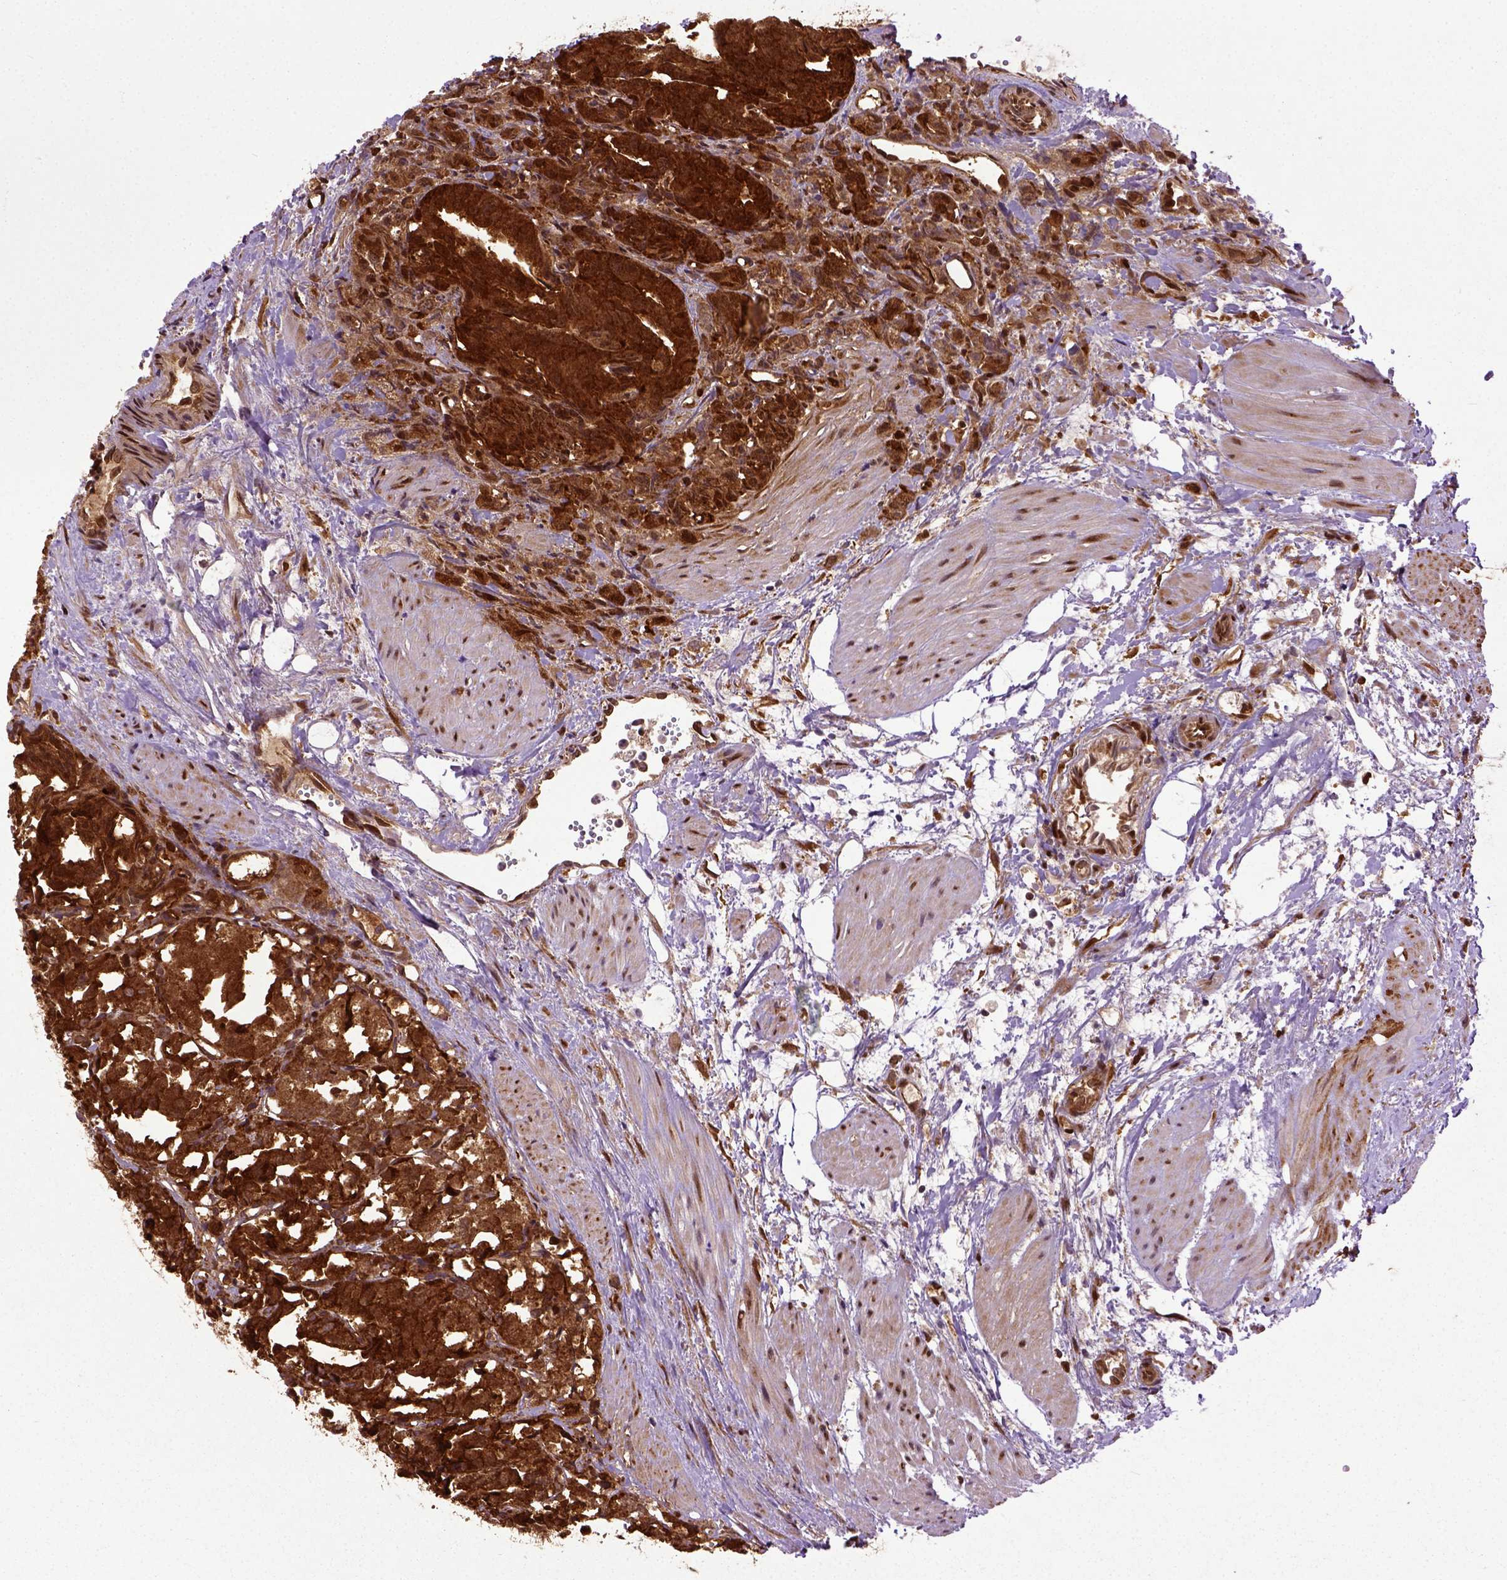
{"staining": {"intensity": "strong", "quantity": ">75%", "location": "cytoplasmic/membranous"}, "tissue": "prostate cancer", "cell_type": "Tumor cells", "image_type": "cancer", "snomed": [{"axis": "morphology", "description": "Adenocarcinoma, High grade"}, {"axis": "topography", "description": "Prostate"}], "caption": "Strong cytoplasmic/membranous expression for a protein is identified in approximately >75% of tumor cells of prostate adenocarcinoma (high-grade) using immunohistochemistry.", "gene": "CAPRIN1", "patient": {"sex": "male", "age": 53}}